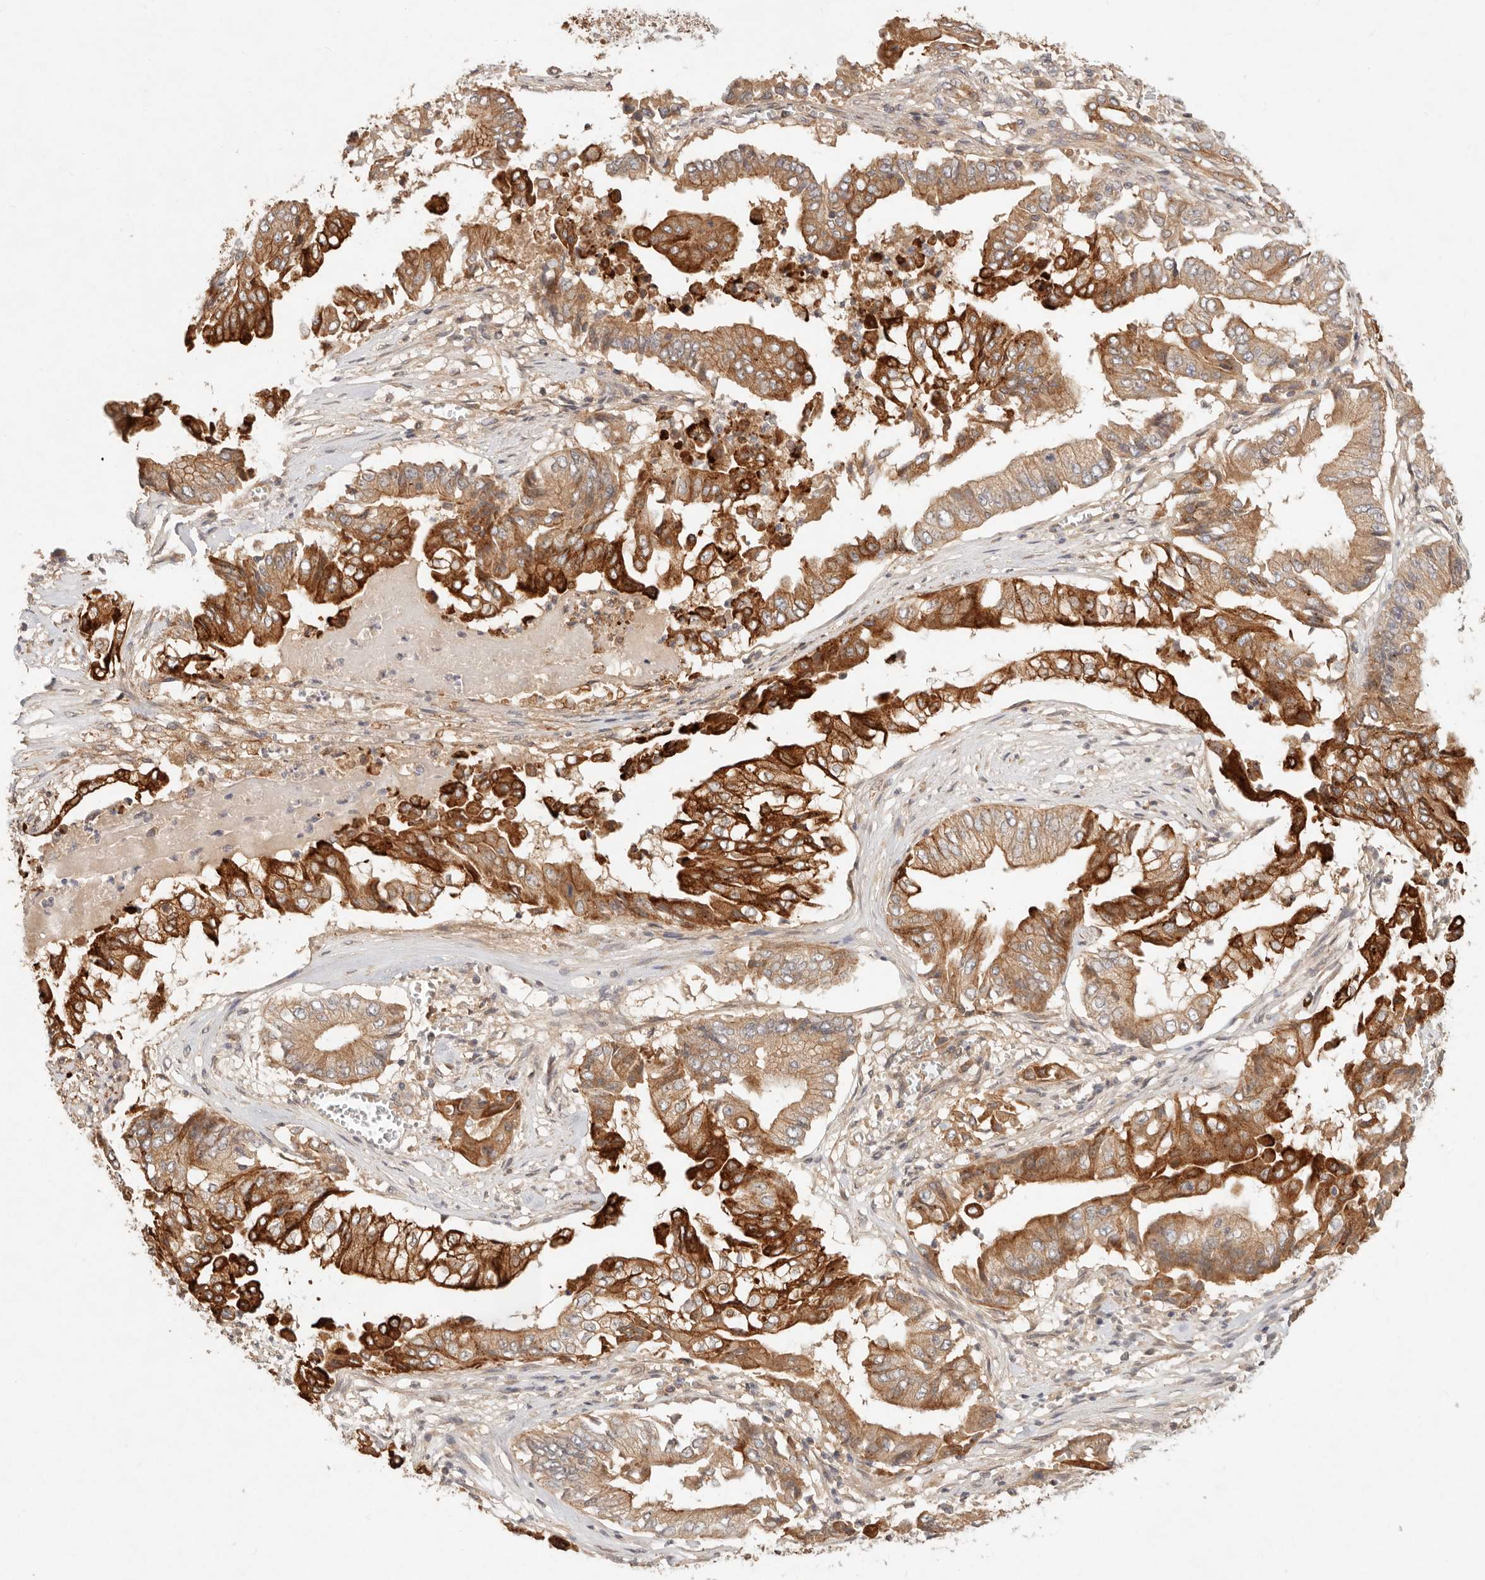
{"staining": {"intensity": "strong", "quantity": ">75%", "location": "cytoplasmic/membranous"}, "tissue": "pancreatic cancer", "cell_type": "Tumor cells", "image_type": "cancer", "snomed": [{"axis": "morphology", "description": "Adenocarcinoma, NOS"}, {"axis": "topography", "description": "Pancreas"}], "caption": "A brown stain labels strong cytoplasmic/membranous staining of a protein in human pancreatic cancer tumor cells. The staining was performed using DAB to visualize the protein expression in brown, while the nuclei were stained in blue with hematoxylin (Magnification: 20x).", "gene": "HECTD3", "patient": {"sex": "female", "age": 77}}